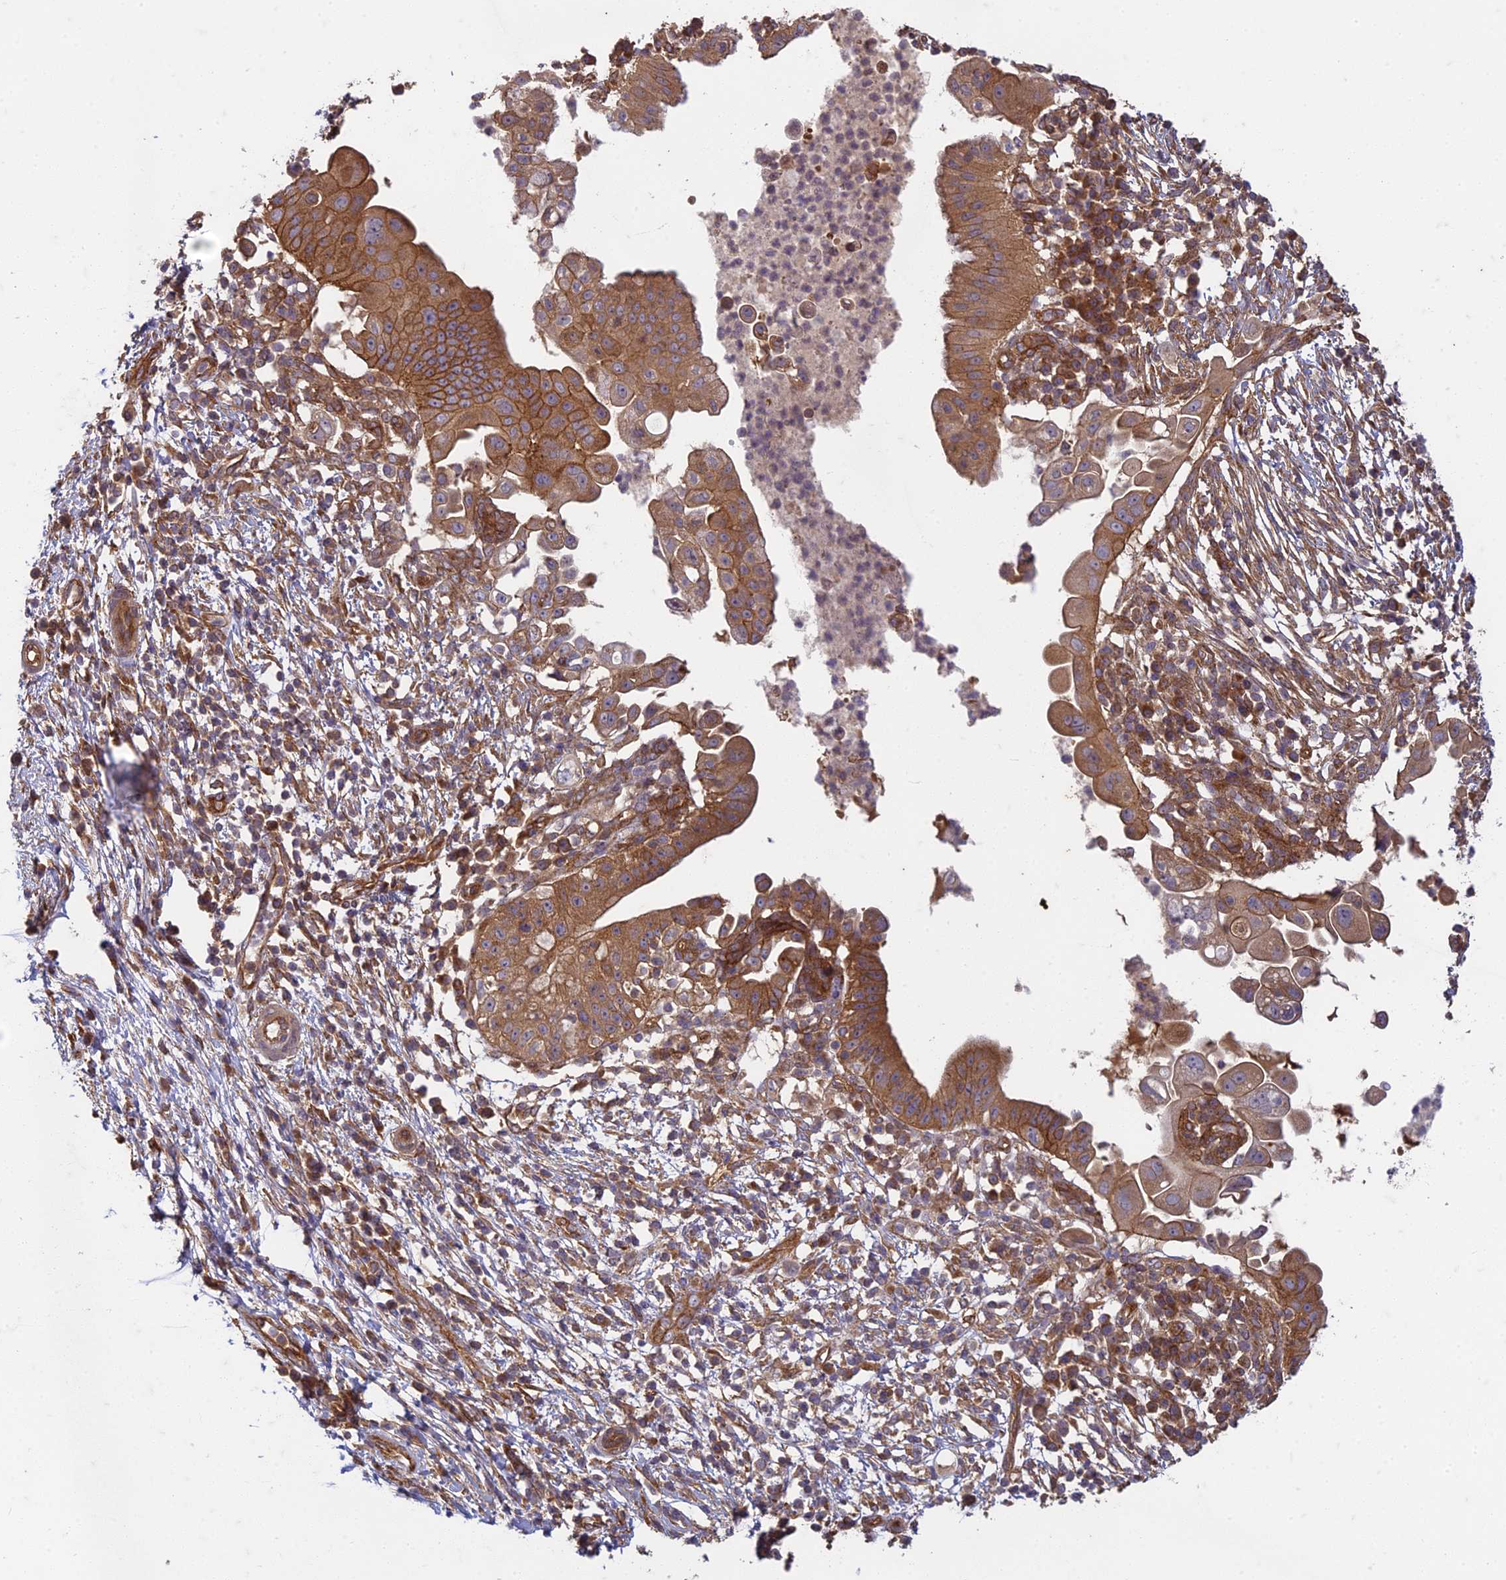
{"staining": {"intensity": "moderate", "quantity": ">75%", "location": "cytoplasmic/membranous"}, "tissue": "pancreatic cancer", "cell_type": "Tumor cells", "image_type": "cancer", "snomed": [{"axis": "morphology", "description": "Adenocarcinoma, NOS"}, {"axis": "topography", "description": "Pancreas"}], "caption": "Immunohistochemistry of human adenocarcinoma (pancreatic) demonstrates medium levels of moderate cytoplasmic/membranous expression in about >75% of tumor cells.", "gene": "TCF25", "patient": {"sex": "male", "age": 68}}